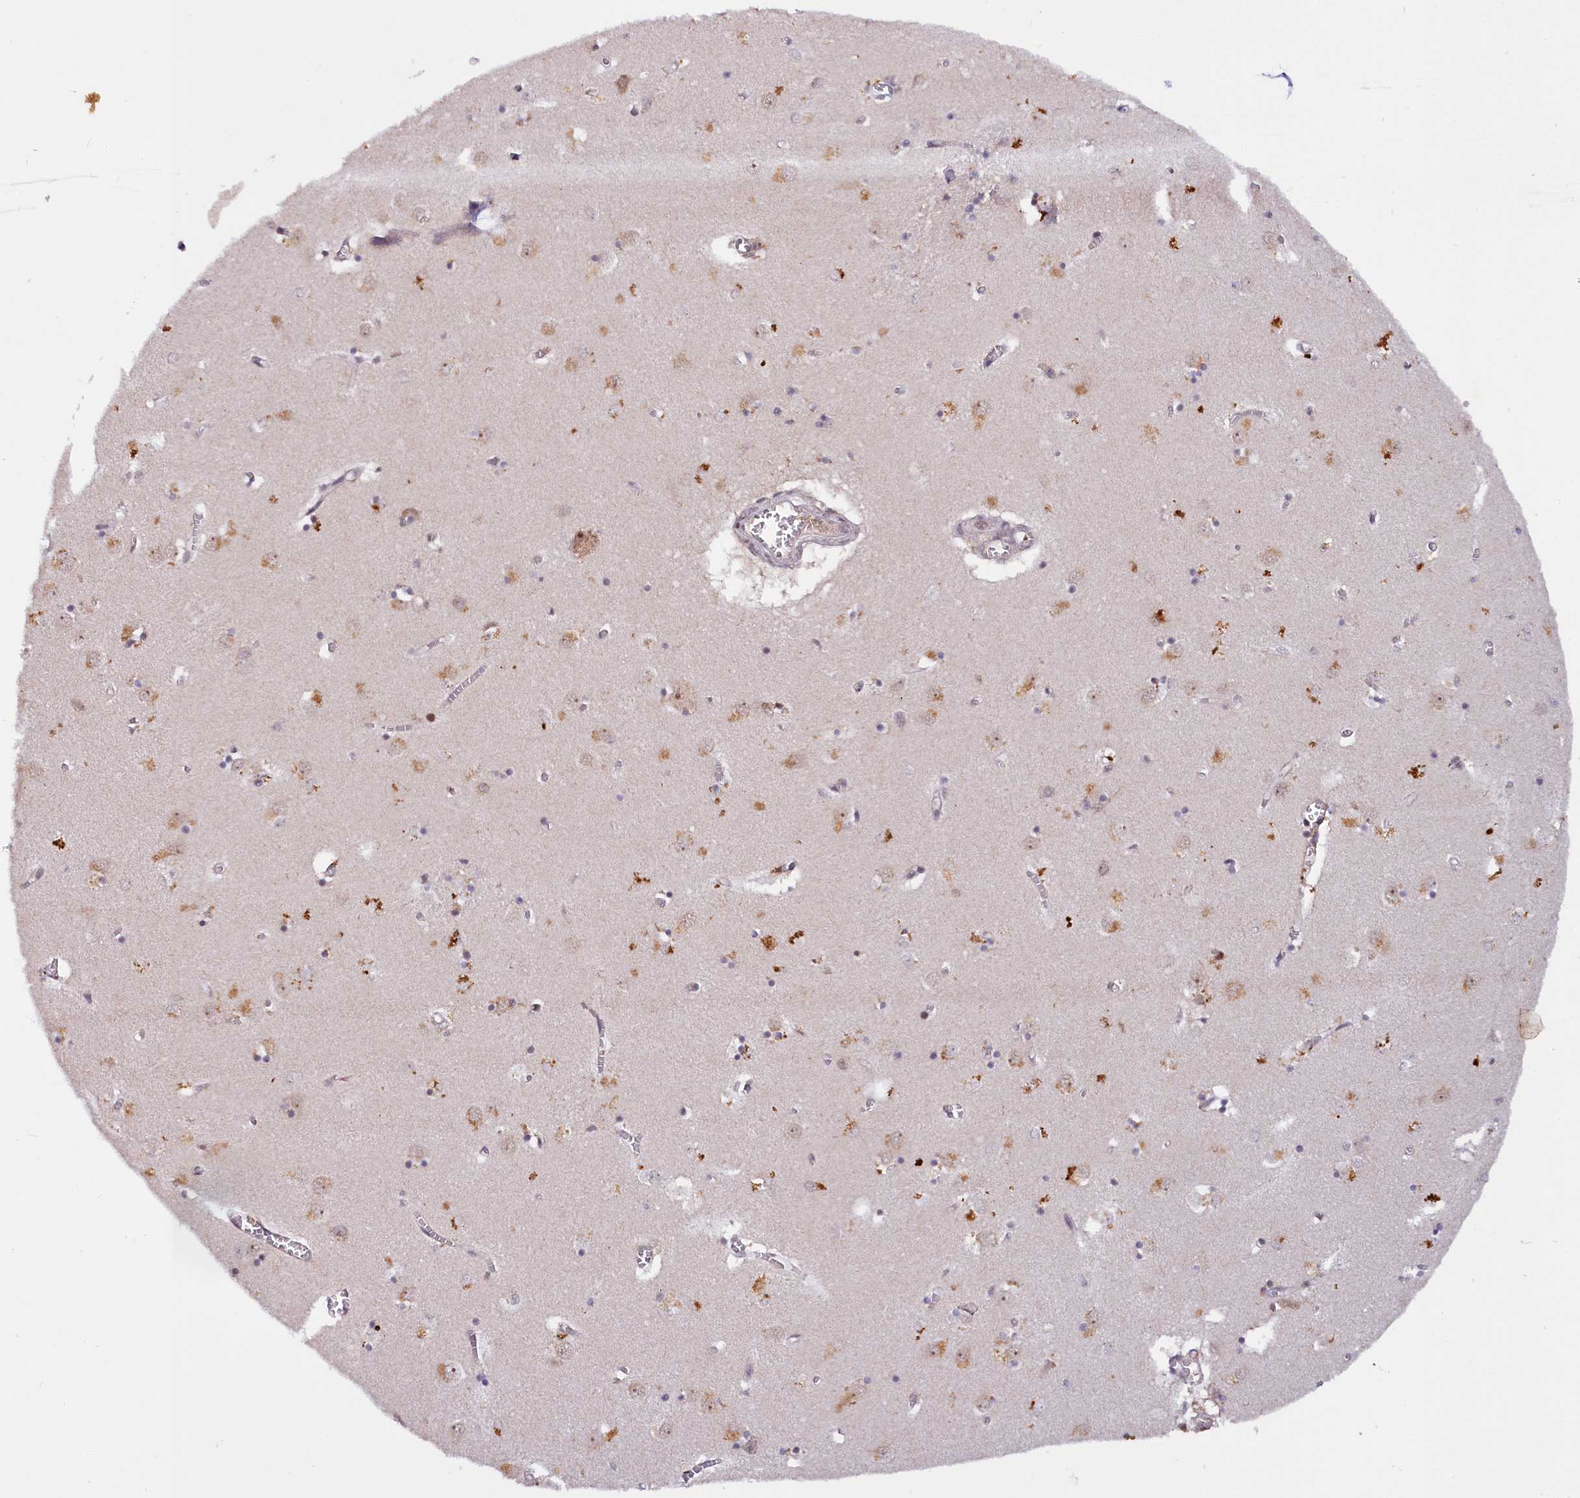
{"staining": {"intensity": "weak", "quantity": "<25%", "location": "cytoplasmic/membranous"}, "tissue": "caudate", "cell_type": "Glial cells", "image_type": "normal", "snomed": [{"axis": "morphology", "description": "Normal tissue, NOS"}, {"axis": "topography", "description": "Lateral ventricle wall"}], "caption": "The immunohistochemistry (IHC) micrograph has no significant staining in glial cells of caudate.", "gene": "N4BP2L1", "patient": {"sex": "male", "age": 70}}